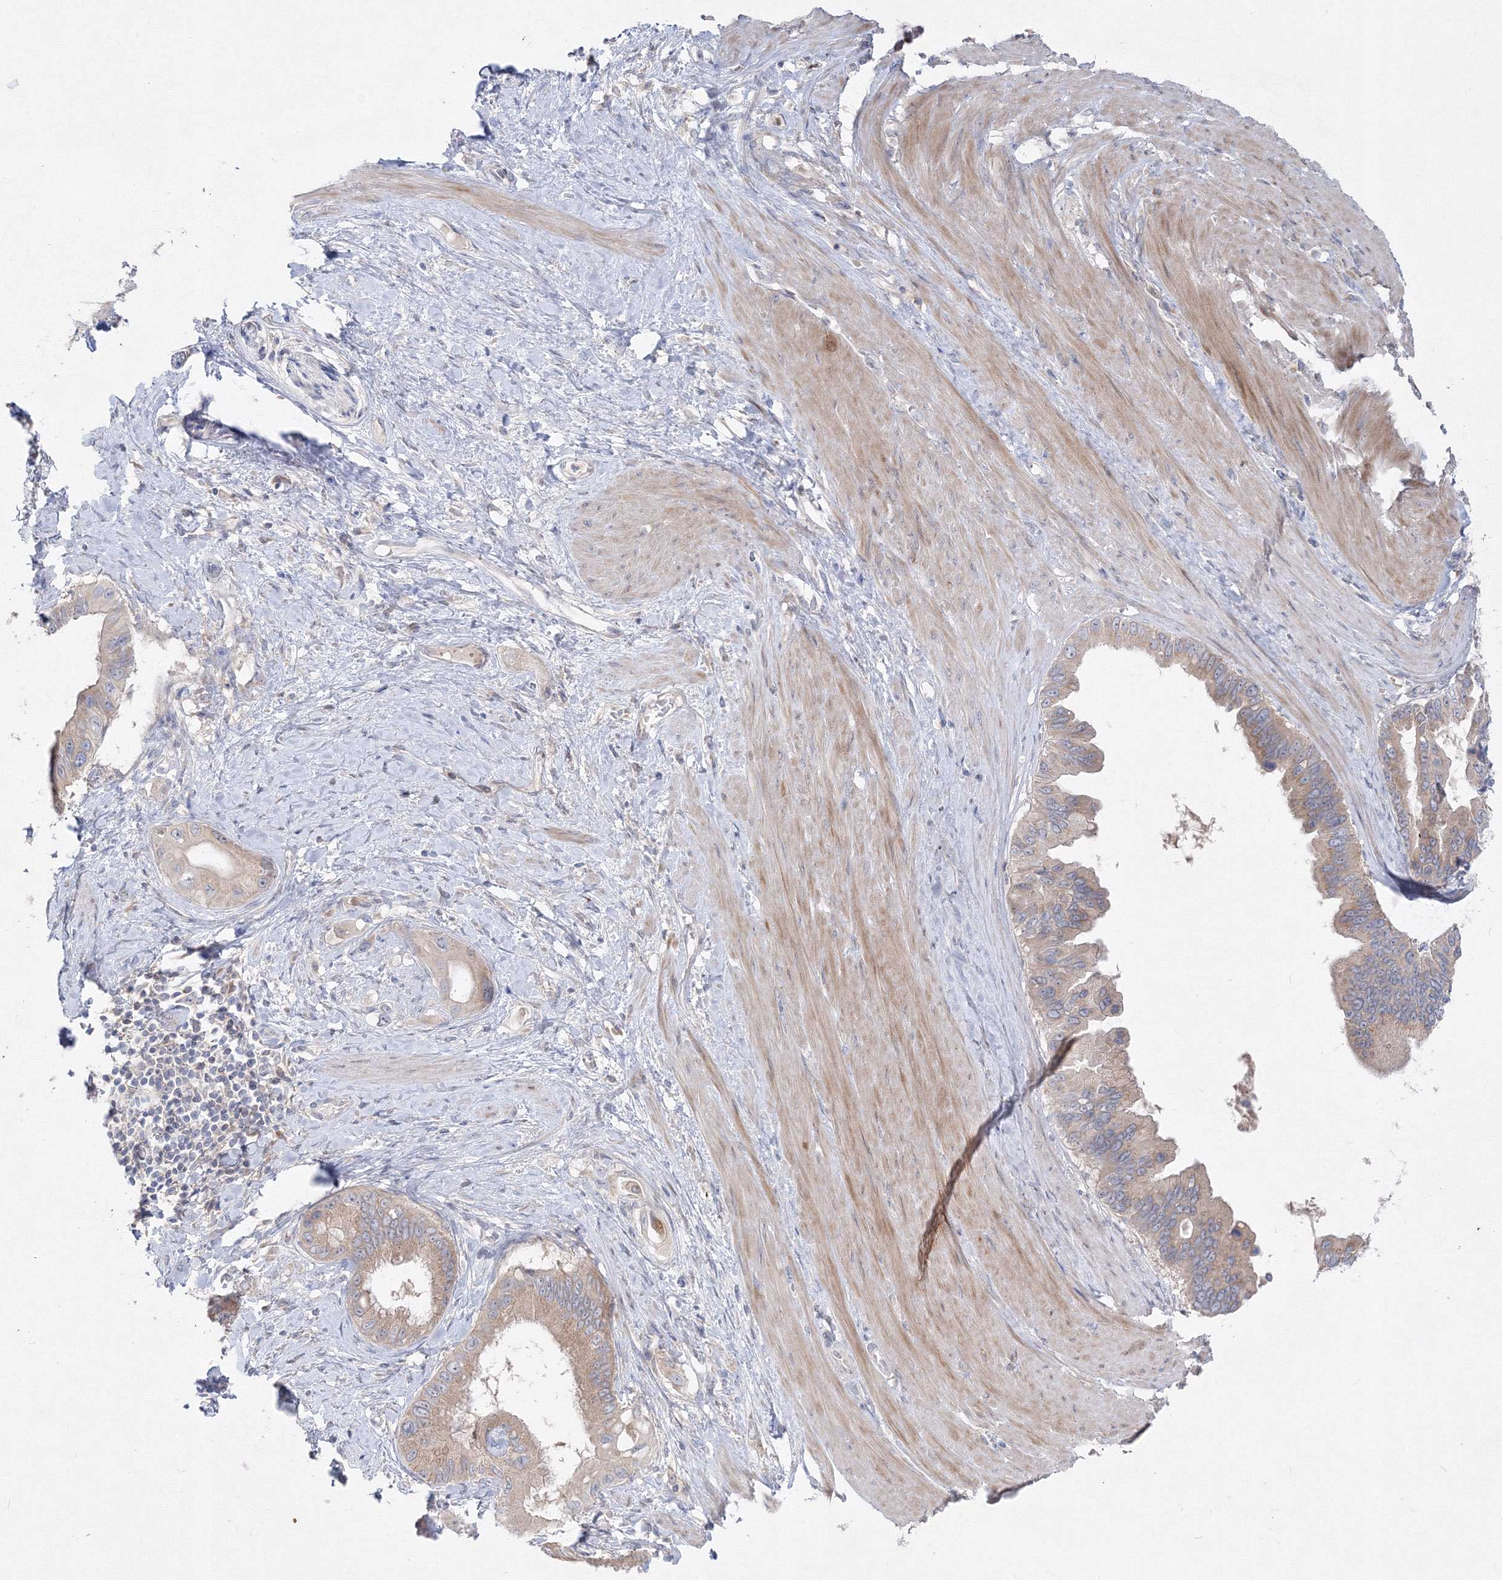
{"staining": {"intensity": "weak", "quantity": ">75%", "location": "cytoplasmic/membranous"}, "tissue": "pancreatic cancer", "cell_type": "Tumor cells", "image_type": "cancer", "snomed": [{"axis": "morphology", "description": "Adenocarcinoma, NOS"}, {"axis": "topography", "description": "Pancreas"}], "caption": "This image exhibits adenocarcinoma (pancreatic) stained with immunohistochemistry to label a protein in brown. The cytoplasmic/membranous of tumor cells show weak positivity for the protein. Nuclei are counter-stained blue.", "gene": "FBXL8", "patient": {"sex": "female", "age": 56}}